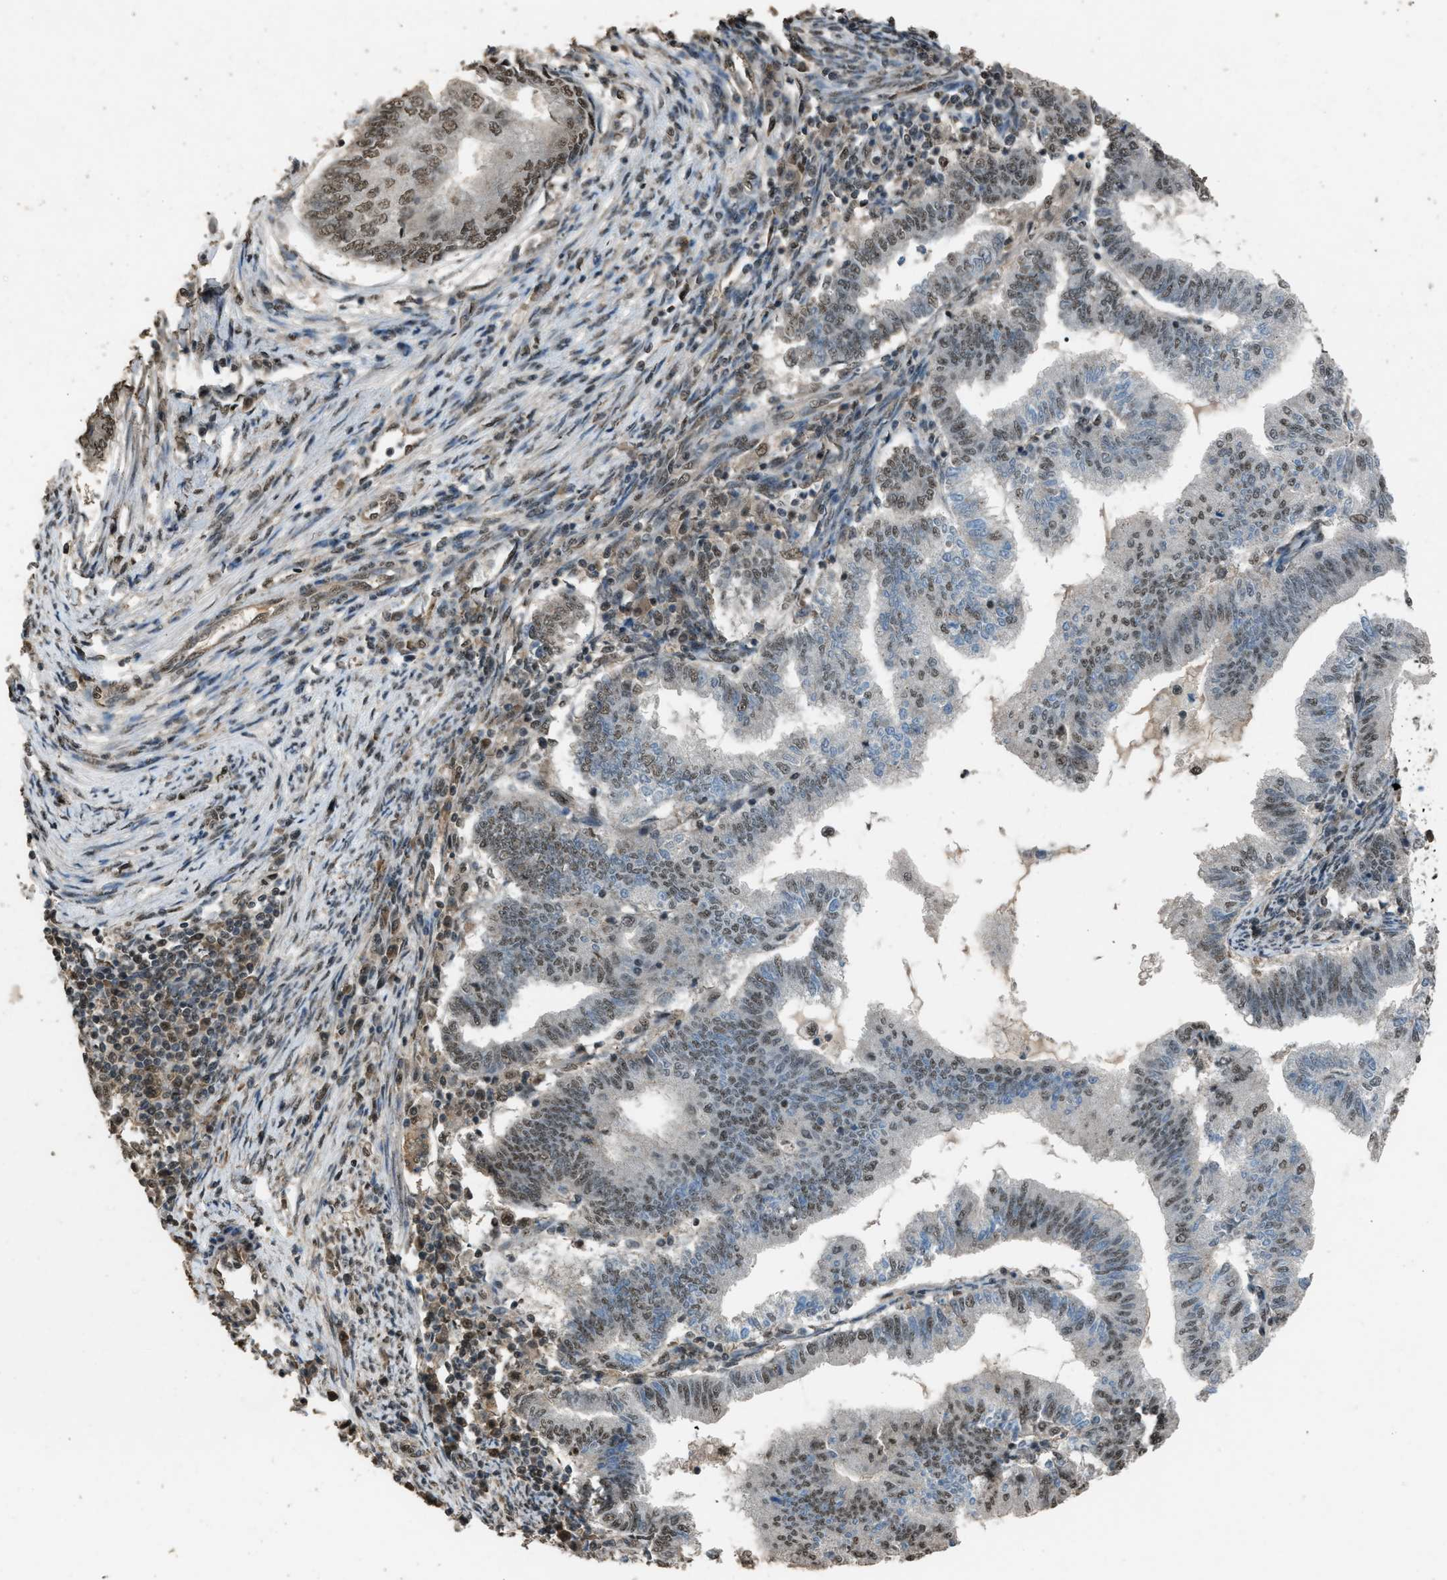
{"staining": {"intensity": "moderate", "quantity": ">75%", "location": "nuclear"}, "tissue": "endometrial cancer", "cell_type": "Tumor cells", "image_type": "cancer", "snomed": [{"axis": "morphology", "description": "Polyp, NOS"}, {"axis": "morphology", "description": "Adenocarcinoma, NOS"}, {"axis": "morphology", "description": "Adenoma, NOS"}, {"axis": "topography", "description": "Endometrium"}], "caption": "Immunohistochemical staining of human endometrial cancer exhibits moderate nuclear protein staining in approximately >75% of tumor cells. The protein is stained brown, and the nuclei are stained in blue (DAB (3,3'-diaminobenzidine) IHC with brightfield microscopy, high magnification).", "gene": "SERTAD2", "patient": {"sex": "female", "age": 79}}